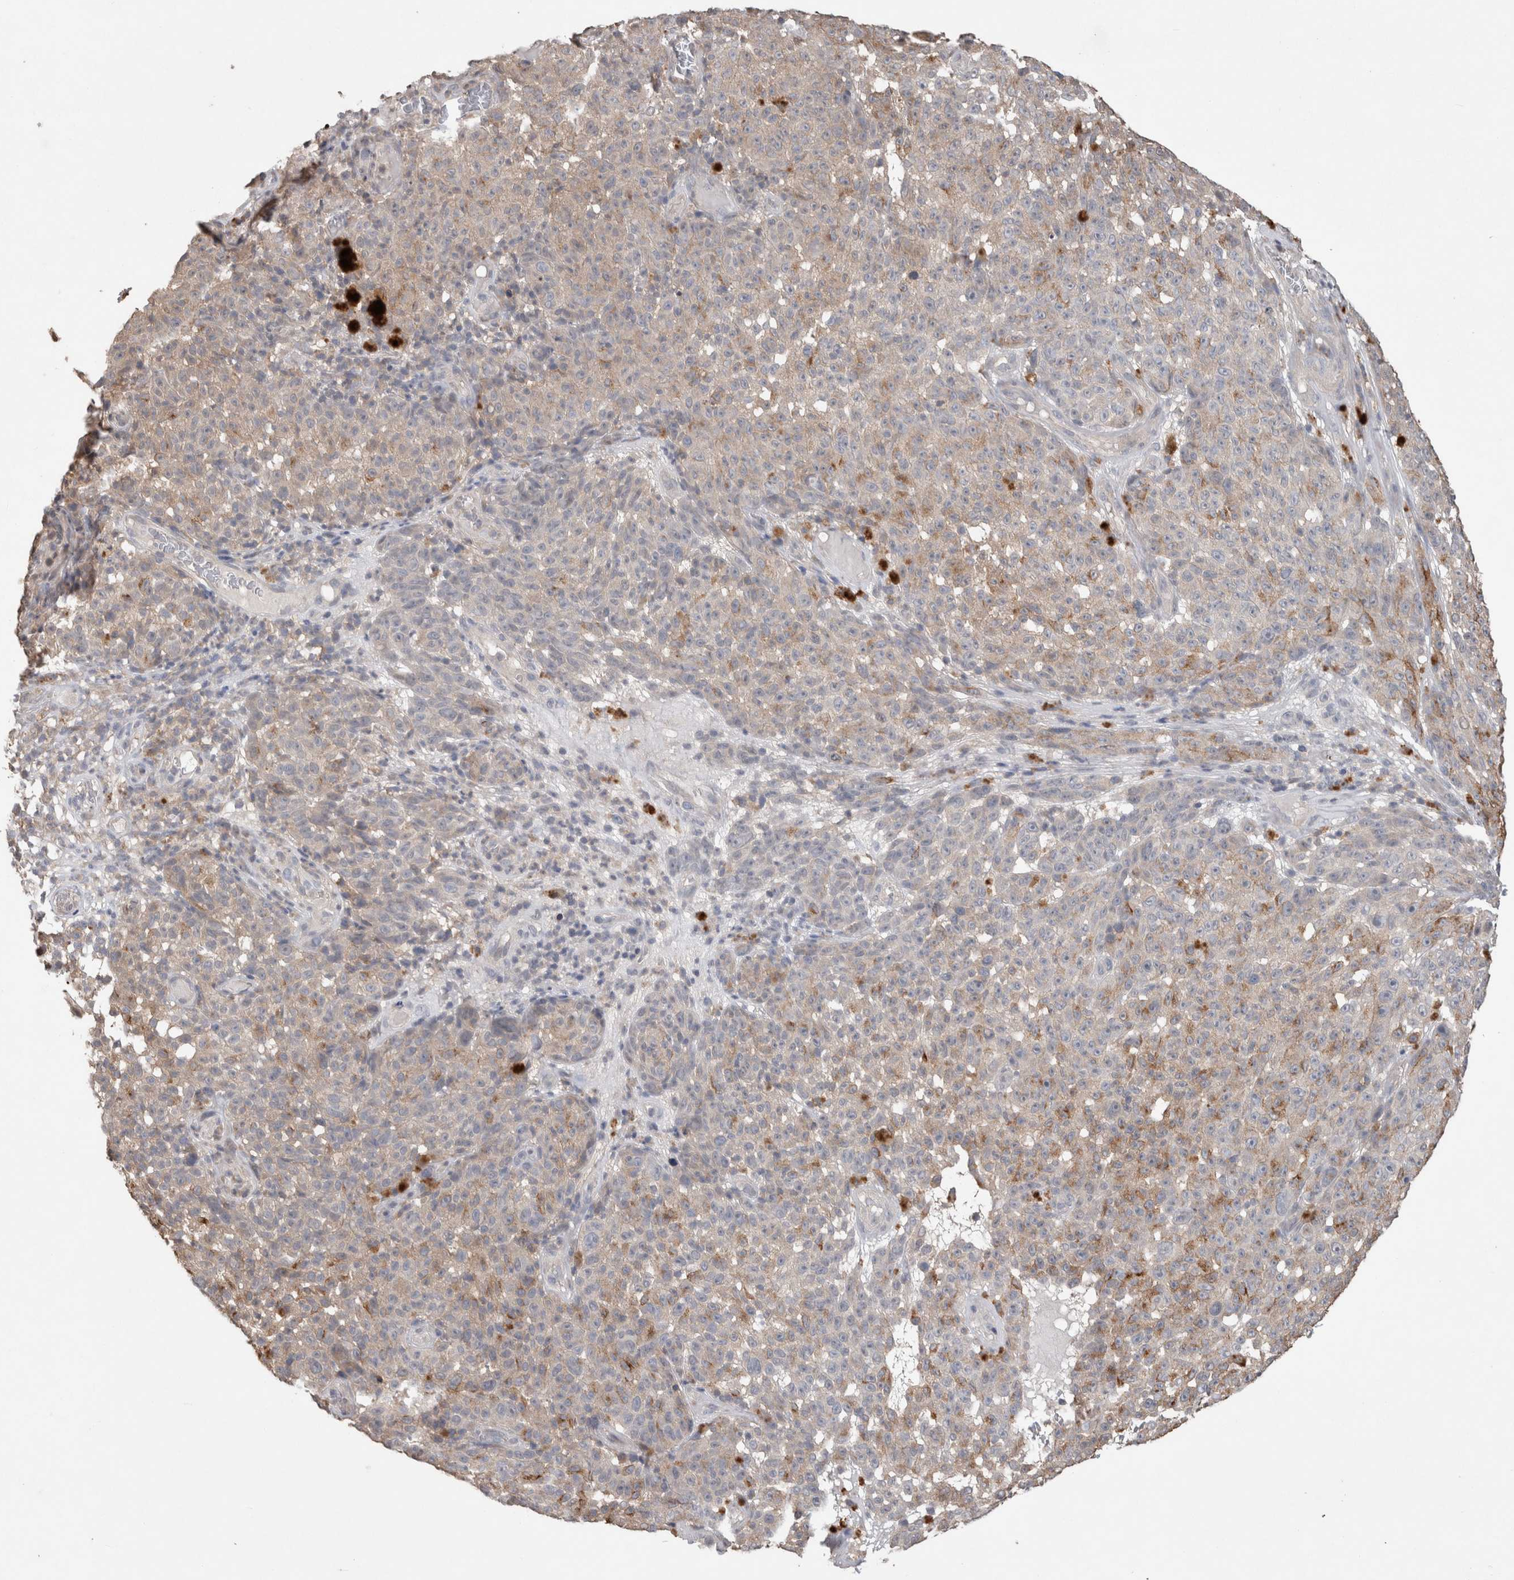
{"staining": {"intensity": "moderate", "quantity": "<25%", "location": "cytoplasmic/membranous"}, "tissue": "melanoma", "cell_type": "Tumor cells", "image_type": "cancer", "snomed": [{"axis": "morphology", "description": "Malignant melanoma, NOS"}, {"axis": "topography", "description": "Skin"}], "caption": "High-power microscopy captured an immunohistochemistry (IHC) photomicrograph of malignant melanoma, revealing moderate cytoplasmic/membranous positivity in approximately <25% of tumor cells.", "gene": "TRIM5", "patient": {"sex": "female", "age": 82}}